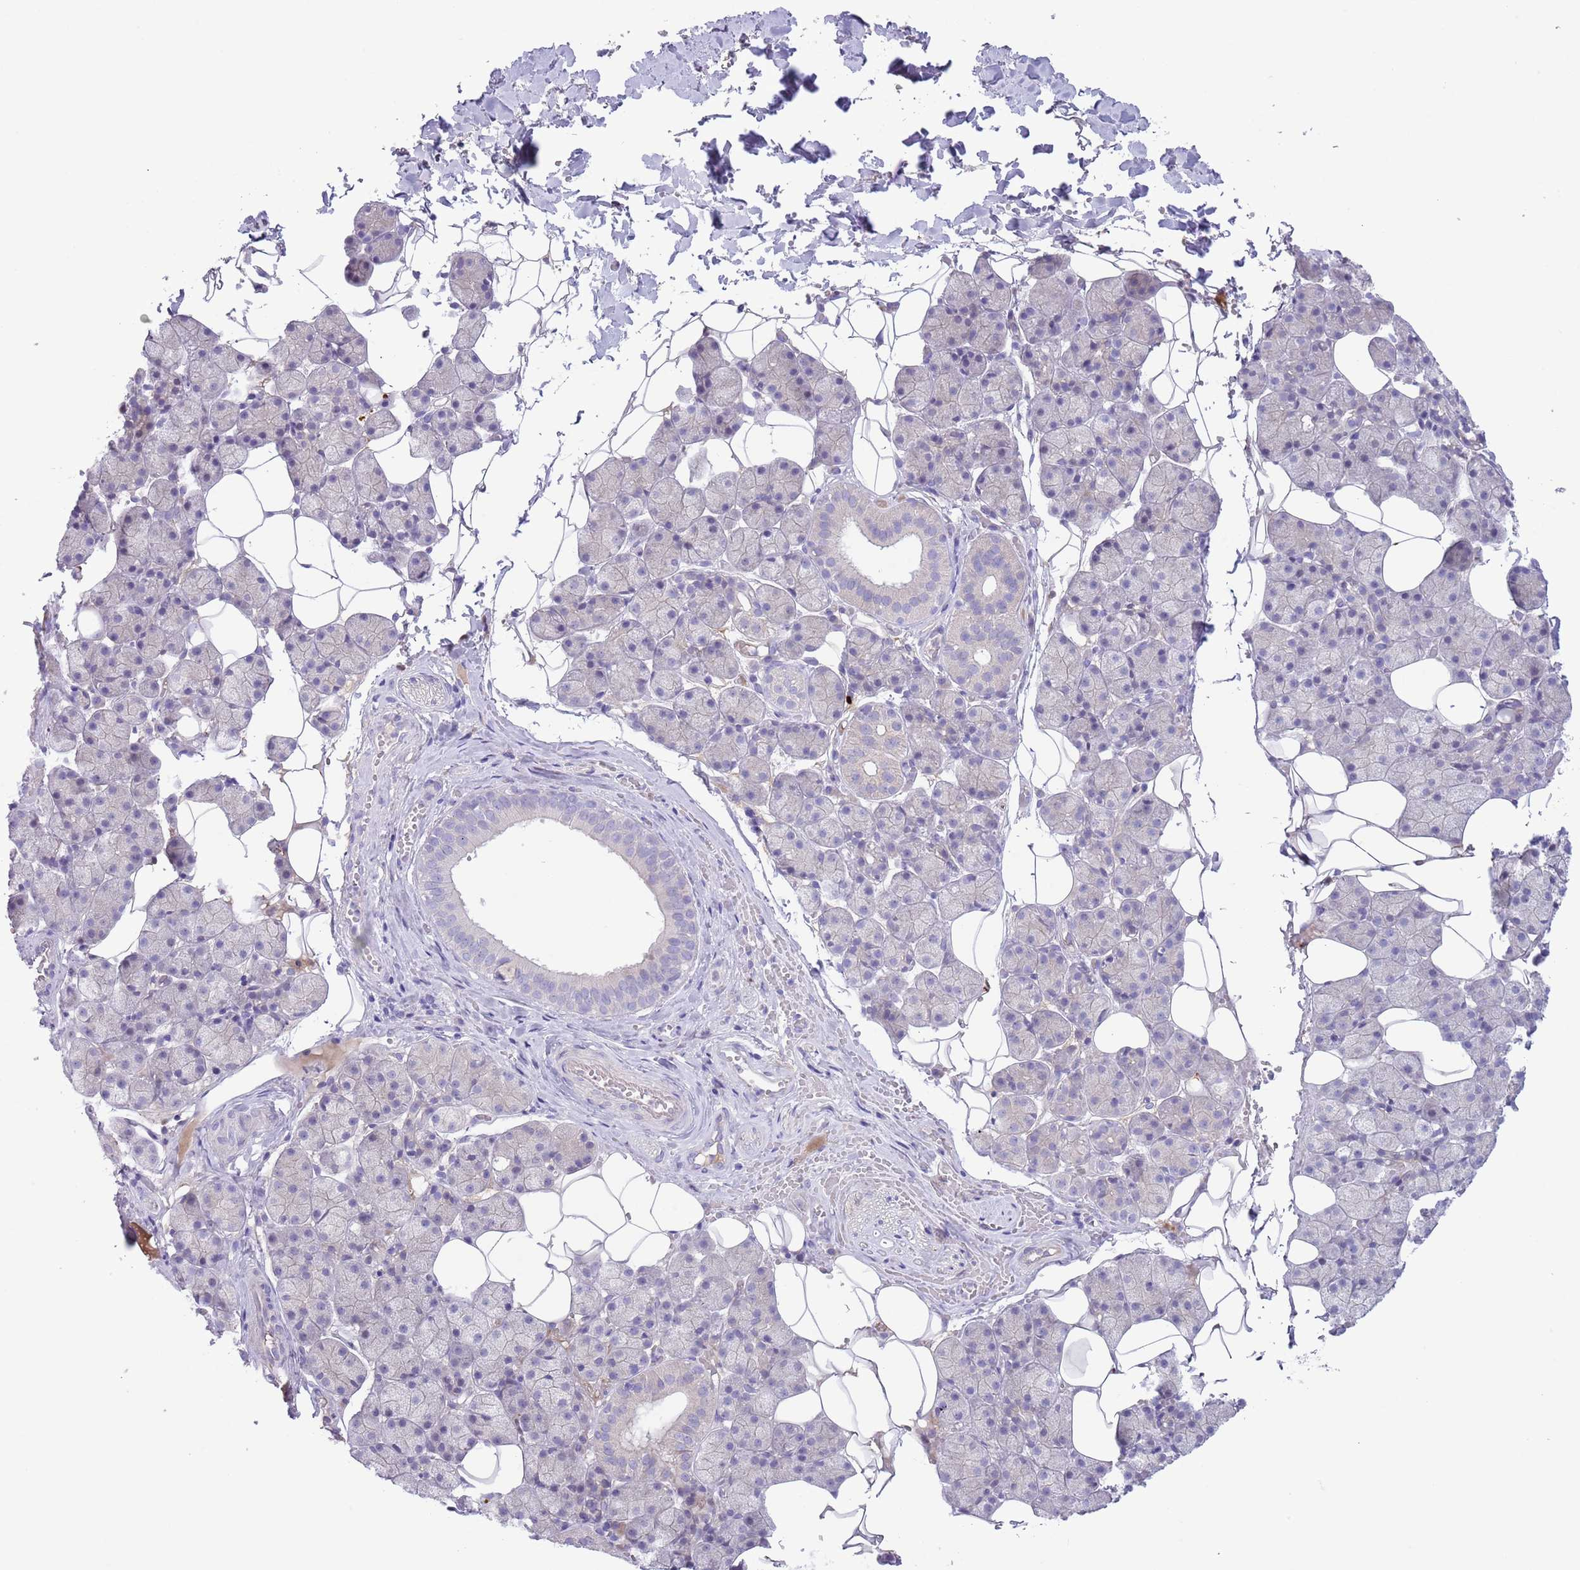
{"staining": {"intensity": "negative", "quantity": "none", "location": "none"}, "tissue": "salivary gland", "cell_type": "Glandular cells", "image_type": "normal", "snomed": [{"axis": "morphology", "description": "Normal tissue, NOS"}, {"axis": "topography", "description": "Salivary gland"}], "caption": "Immunohistochemical staining of unremarkable human salivary gland reveals no significant expression in glandular cells. (DAB immunohistochemistry visualized using brightfield microscopy, high magnification).", "gene": "CFH", "patient": {"sex": "female", "age": 33}}